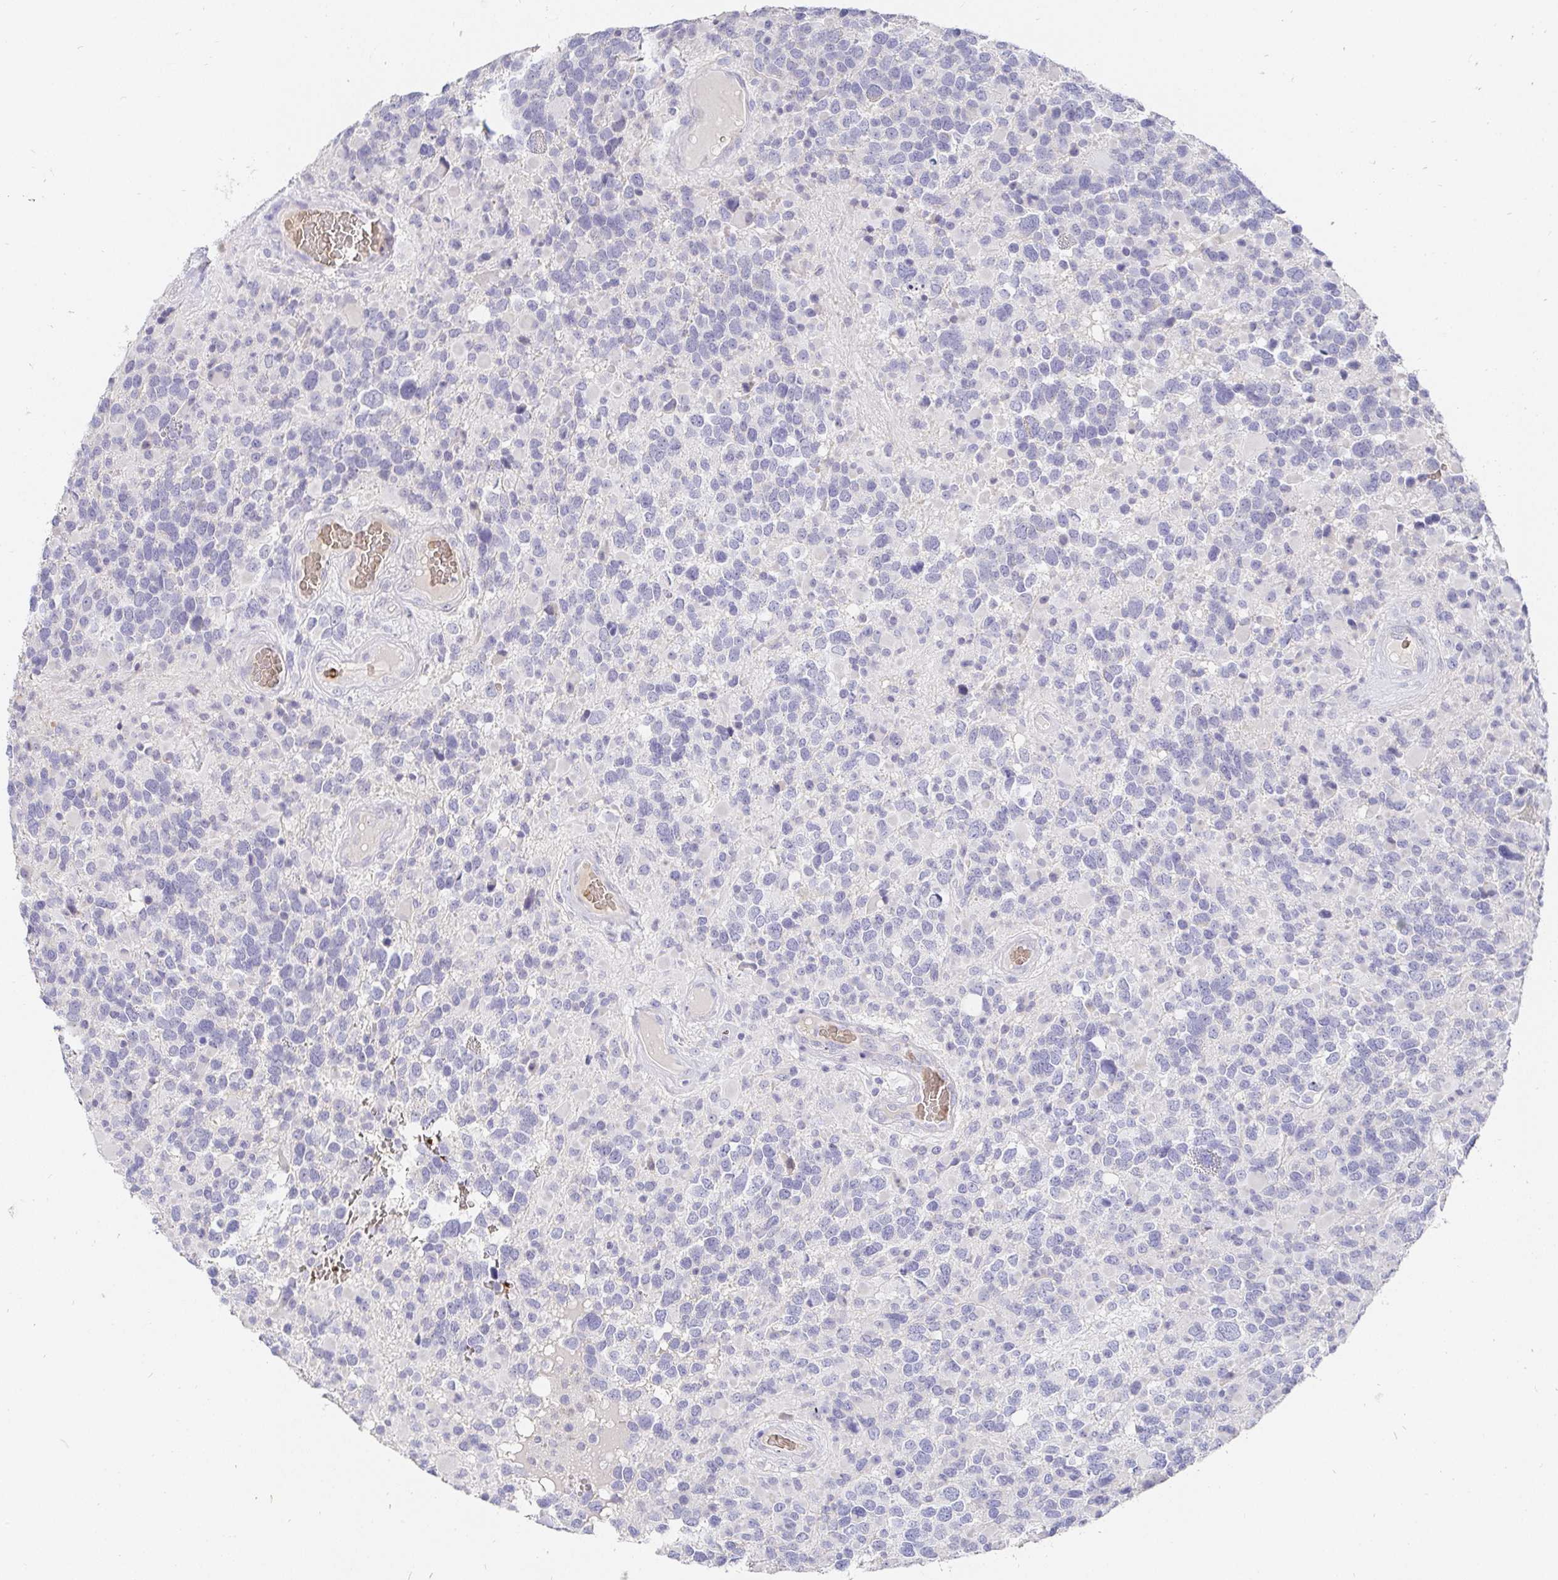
{"staining": {"intensity": "negative", "quantity": "none", "location": "none"}, "tissue": "glioma", "cell_type": "Tumor cells", "image_type": "cancer", "snomed": [{"axis": "morphology", "description": "Glioma, malignant, High grade"}, {"axis": "topography", "description": "Brain"}], "caption": "DAB immunohistochemical staining of human glioma displays no significant positivity in tumor cells. (DAB (3,3'-diaminobenzidine) immunohistochemistry visualized using brightfield microscopy, high magnification).", "gene": "FGF21", "patient": {"sex": "female", "age": 40}}